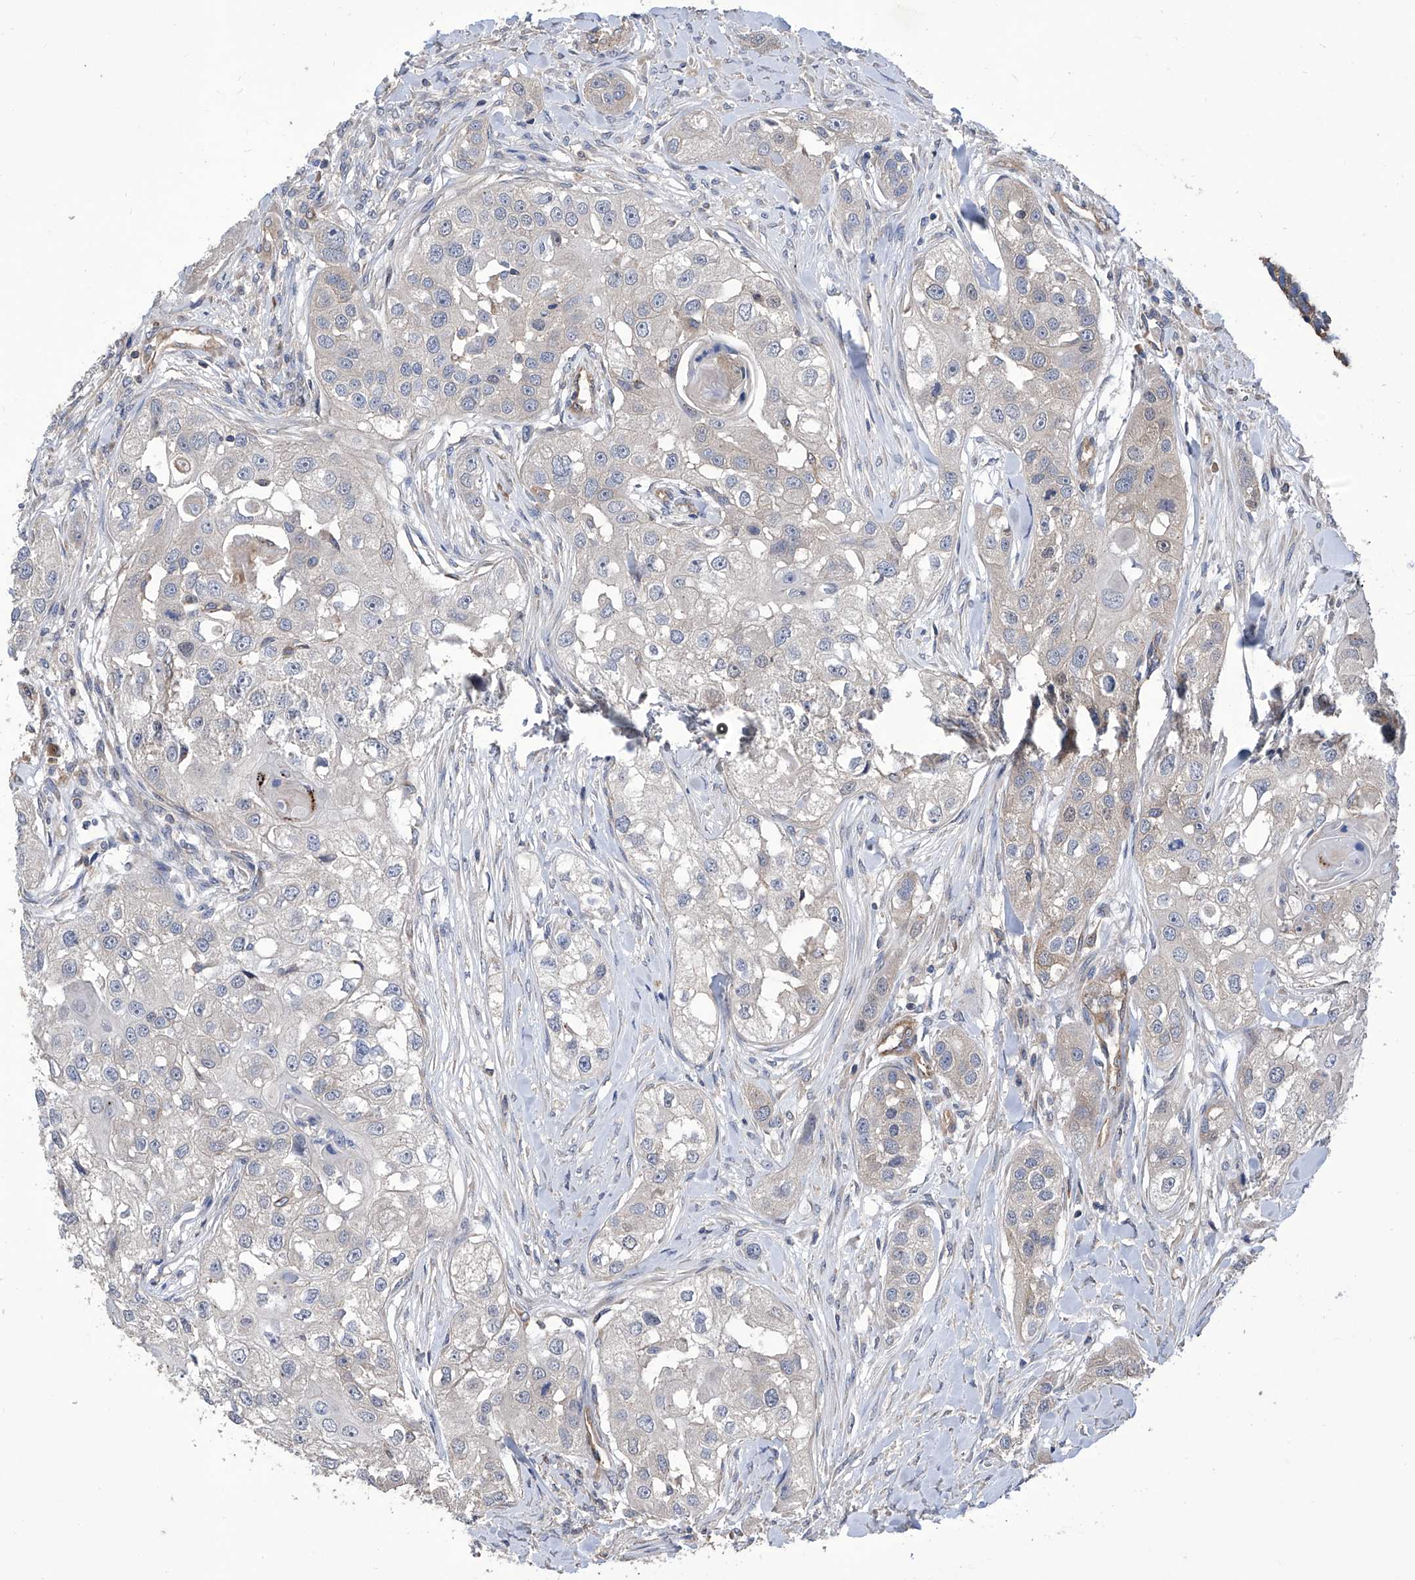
{"staining": {"intensity": "negative", "quantity": "none", "location": "none"}, "tissue": "head and neck cancer", "cell_type": "Tumor cells", "image_type": "cancer", "snomed": [{"axis": "morphology", "description": "Normal tissue, NOS"}, {"axis": "morphology", "description": "Squamous cell carcinoma, NOS"}, {"axis": "topography", "description": "Skeletal muscle"}, {"axis": "topography", "description": "Head-Neck"}], "caption": "Immunohistochemical staining of human head and neck cancer (squamous cell carcinoma) displays no significant expression in tumor cells.", "gene": "TJAP1", "patient": {"sex": "male", "age": 51}}